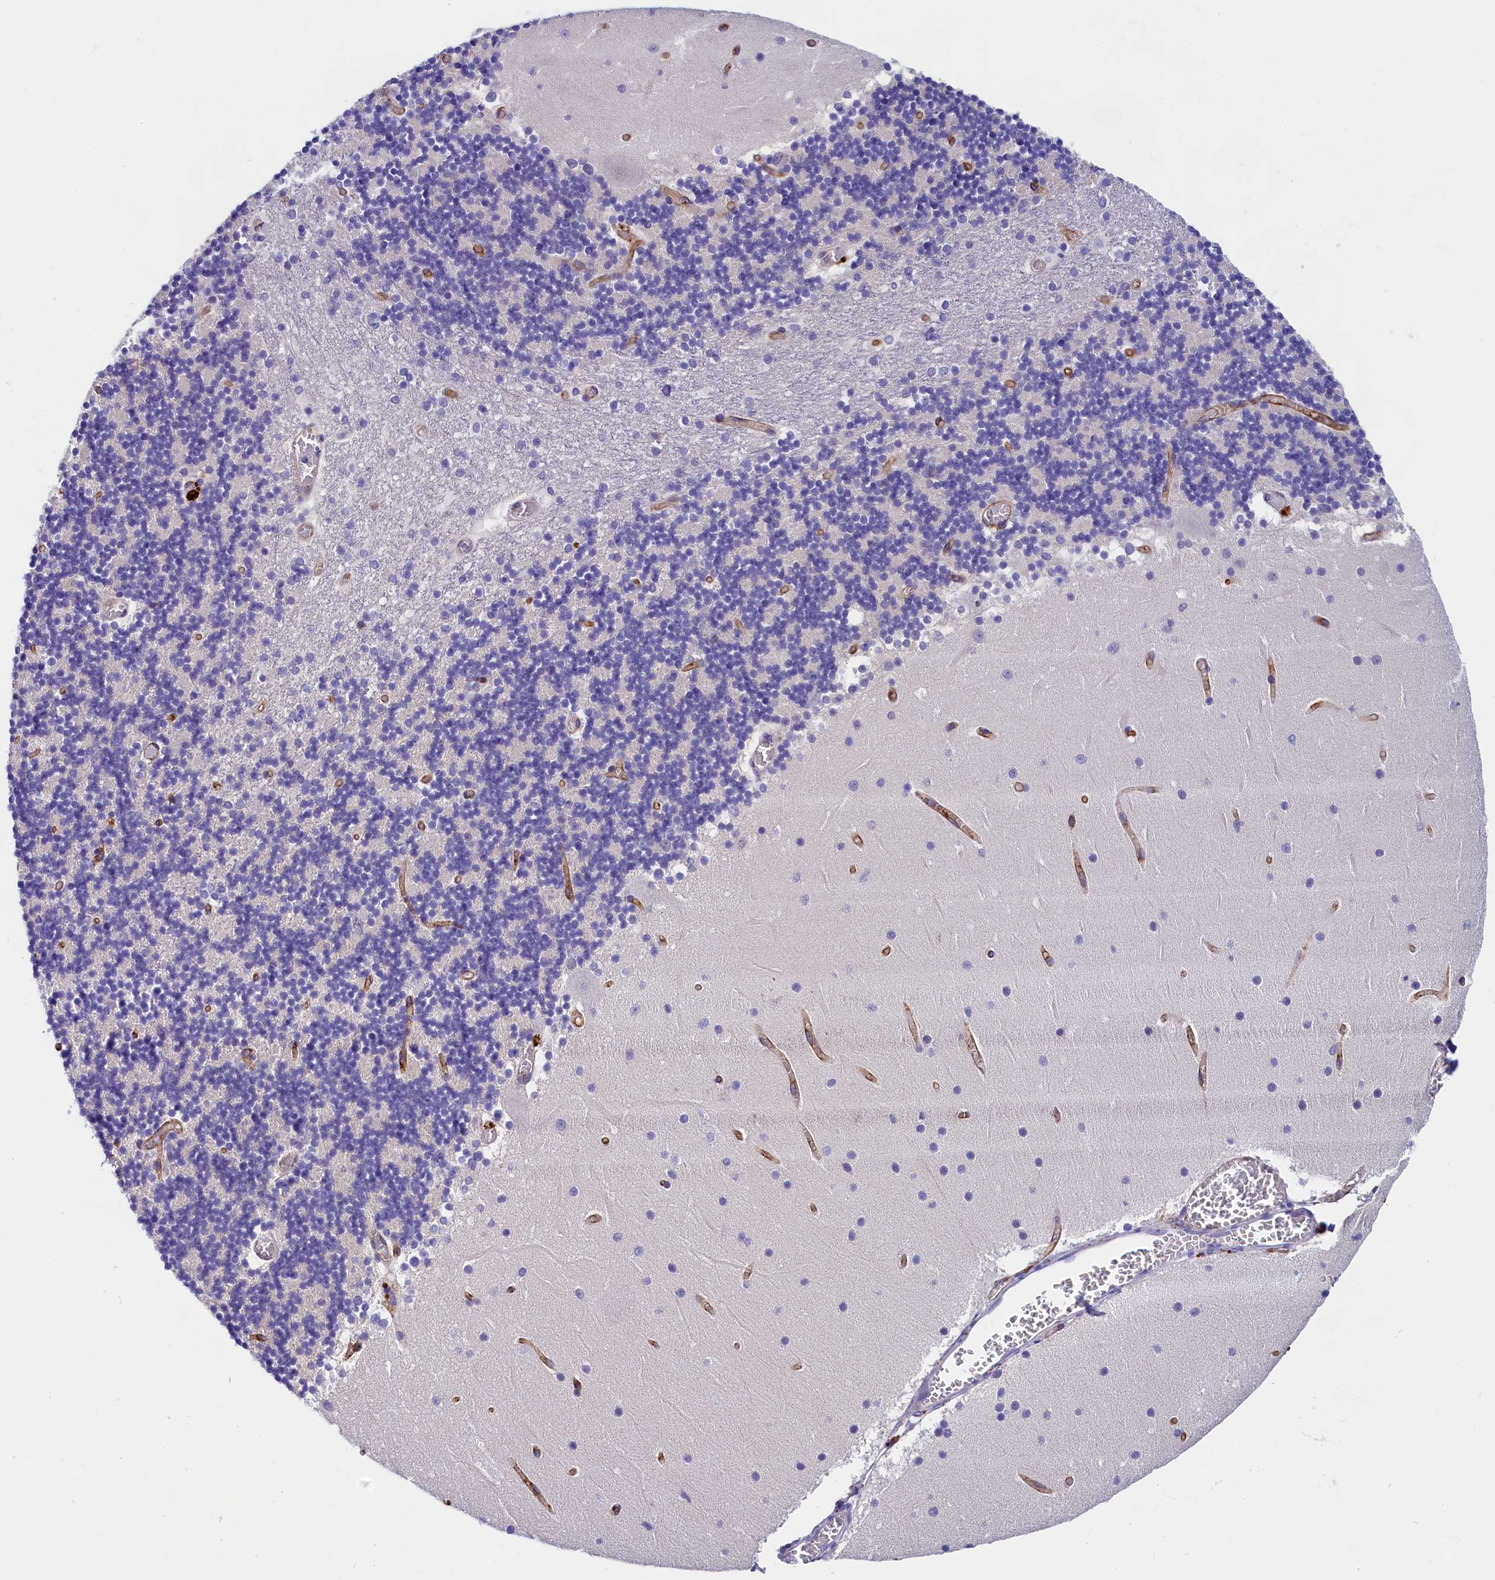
{"staining": {"intensity": "negative", "quantity": "none", "location": "none"}, "tissue": "cerebellum", "cell_type": "Cells in granular layer", "image_type": "normal", "snomed": [{"axis": "morphology", "description": "Normal tissue, NOS"}, {"axis": "topography", "description": "Cerebellum"}], "caption": "An immunohistochemistry (IHC) photomicrograph of unremarkable cerebellum is shown. There is no staining in cells in granular layer of cerebellum.", "gene": "OAS3", "patient": {"sex": "female", "age": 28}}